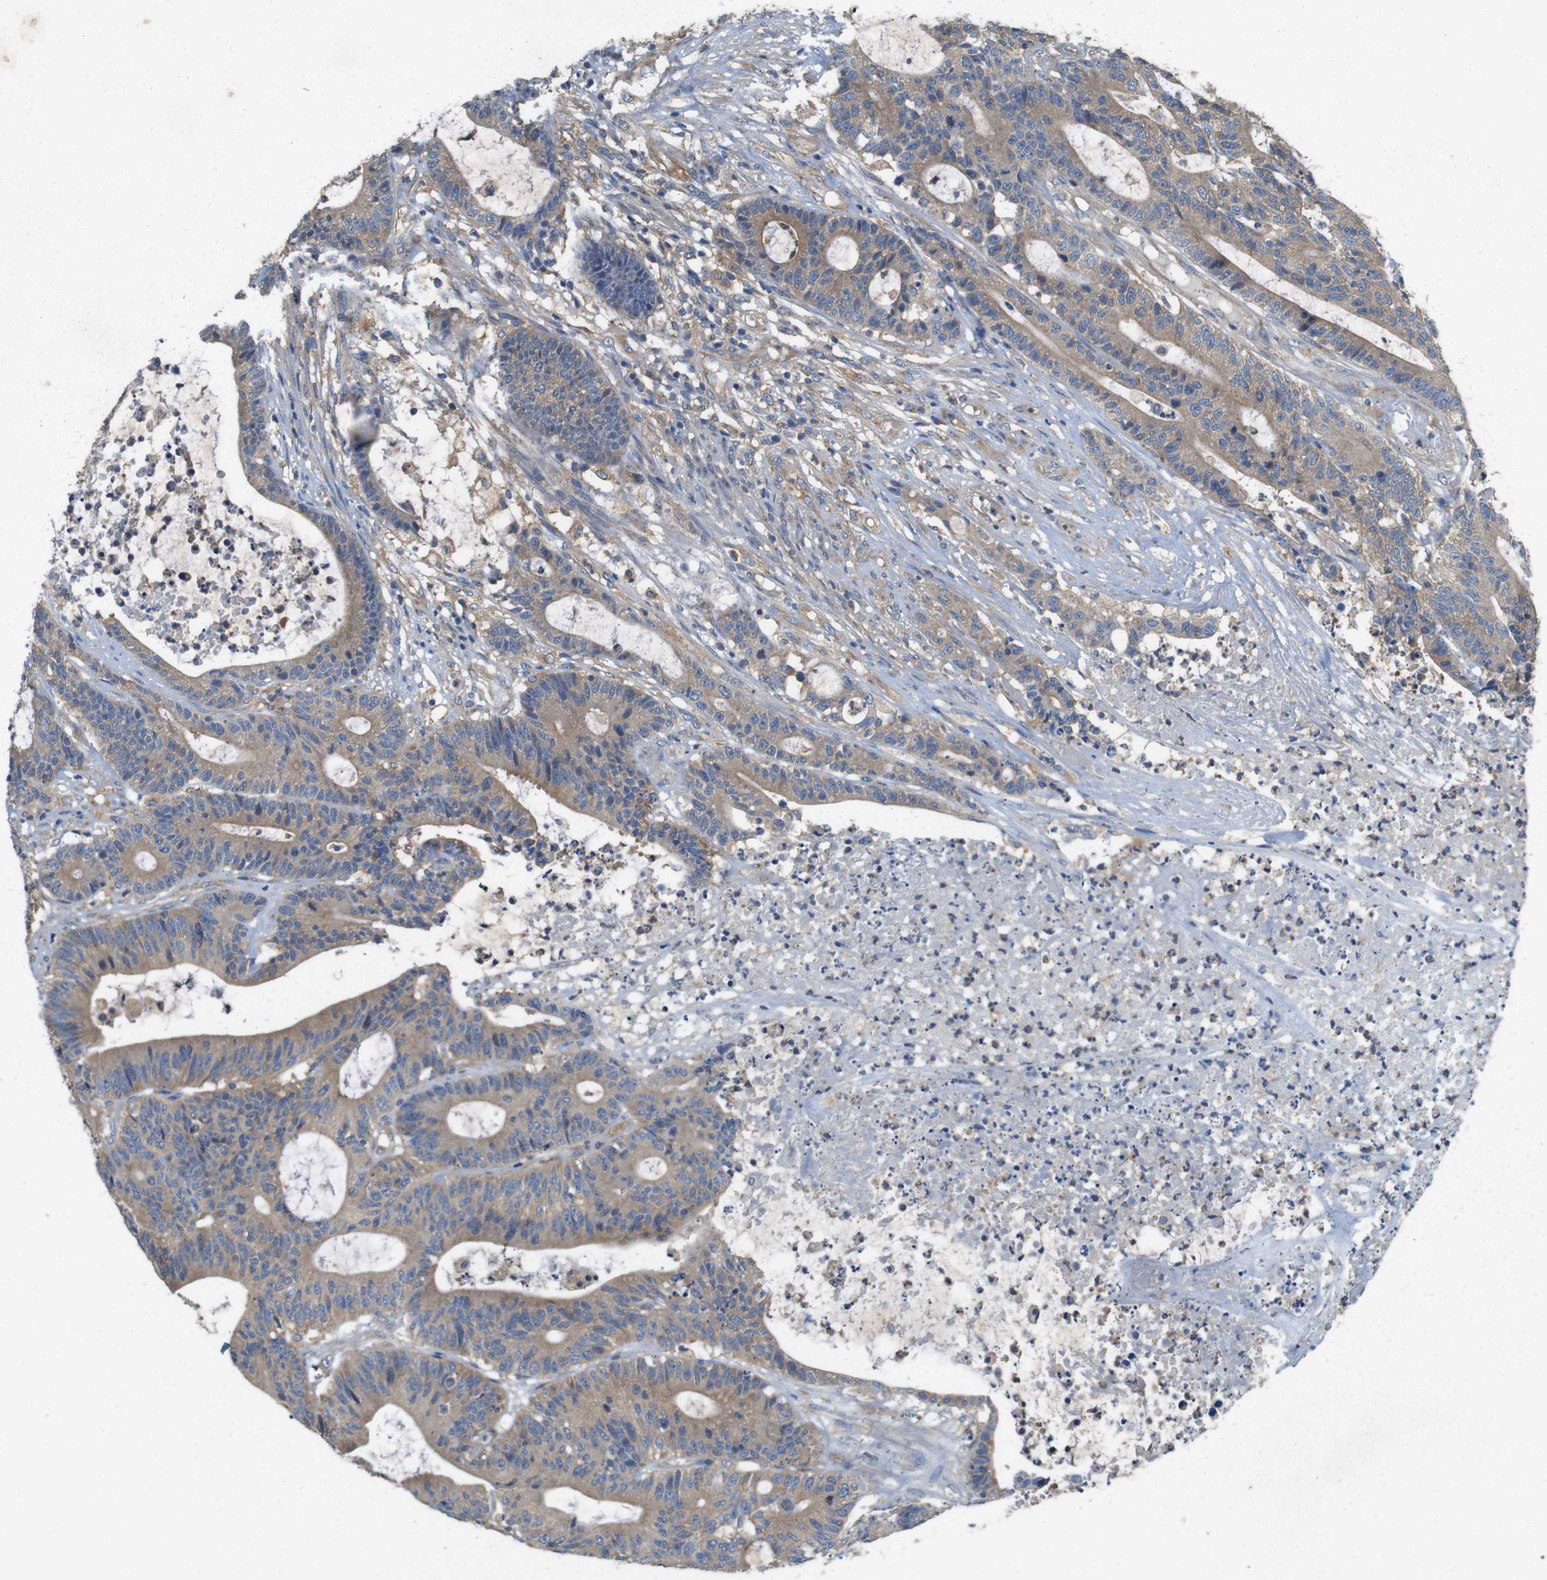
{"staining": {"intensity": "moderate", "quantity": ">75%", "location": "cytoplasmic/membranous"}, "tissue": "colorectal cancer", "cell_type": "Tumor cells", "image_type": "cancer", "snomed": [{"axis": "morphology", "description": "Adenocarcinoma, NOS"}, {"axis": "topography", "description": "Colon"}], "caption": "This image reveals IHC staining of colorectal cancer, with medium moderate cytoplasmic/membranous expression in approximately >75% of tumor cells.", "gene": "DCTN1", "patient": {"sex": "female", "age": 84}}